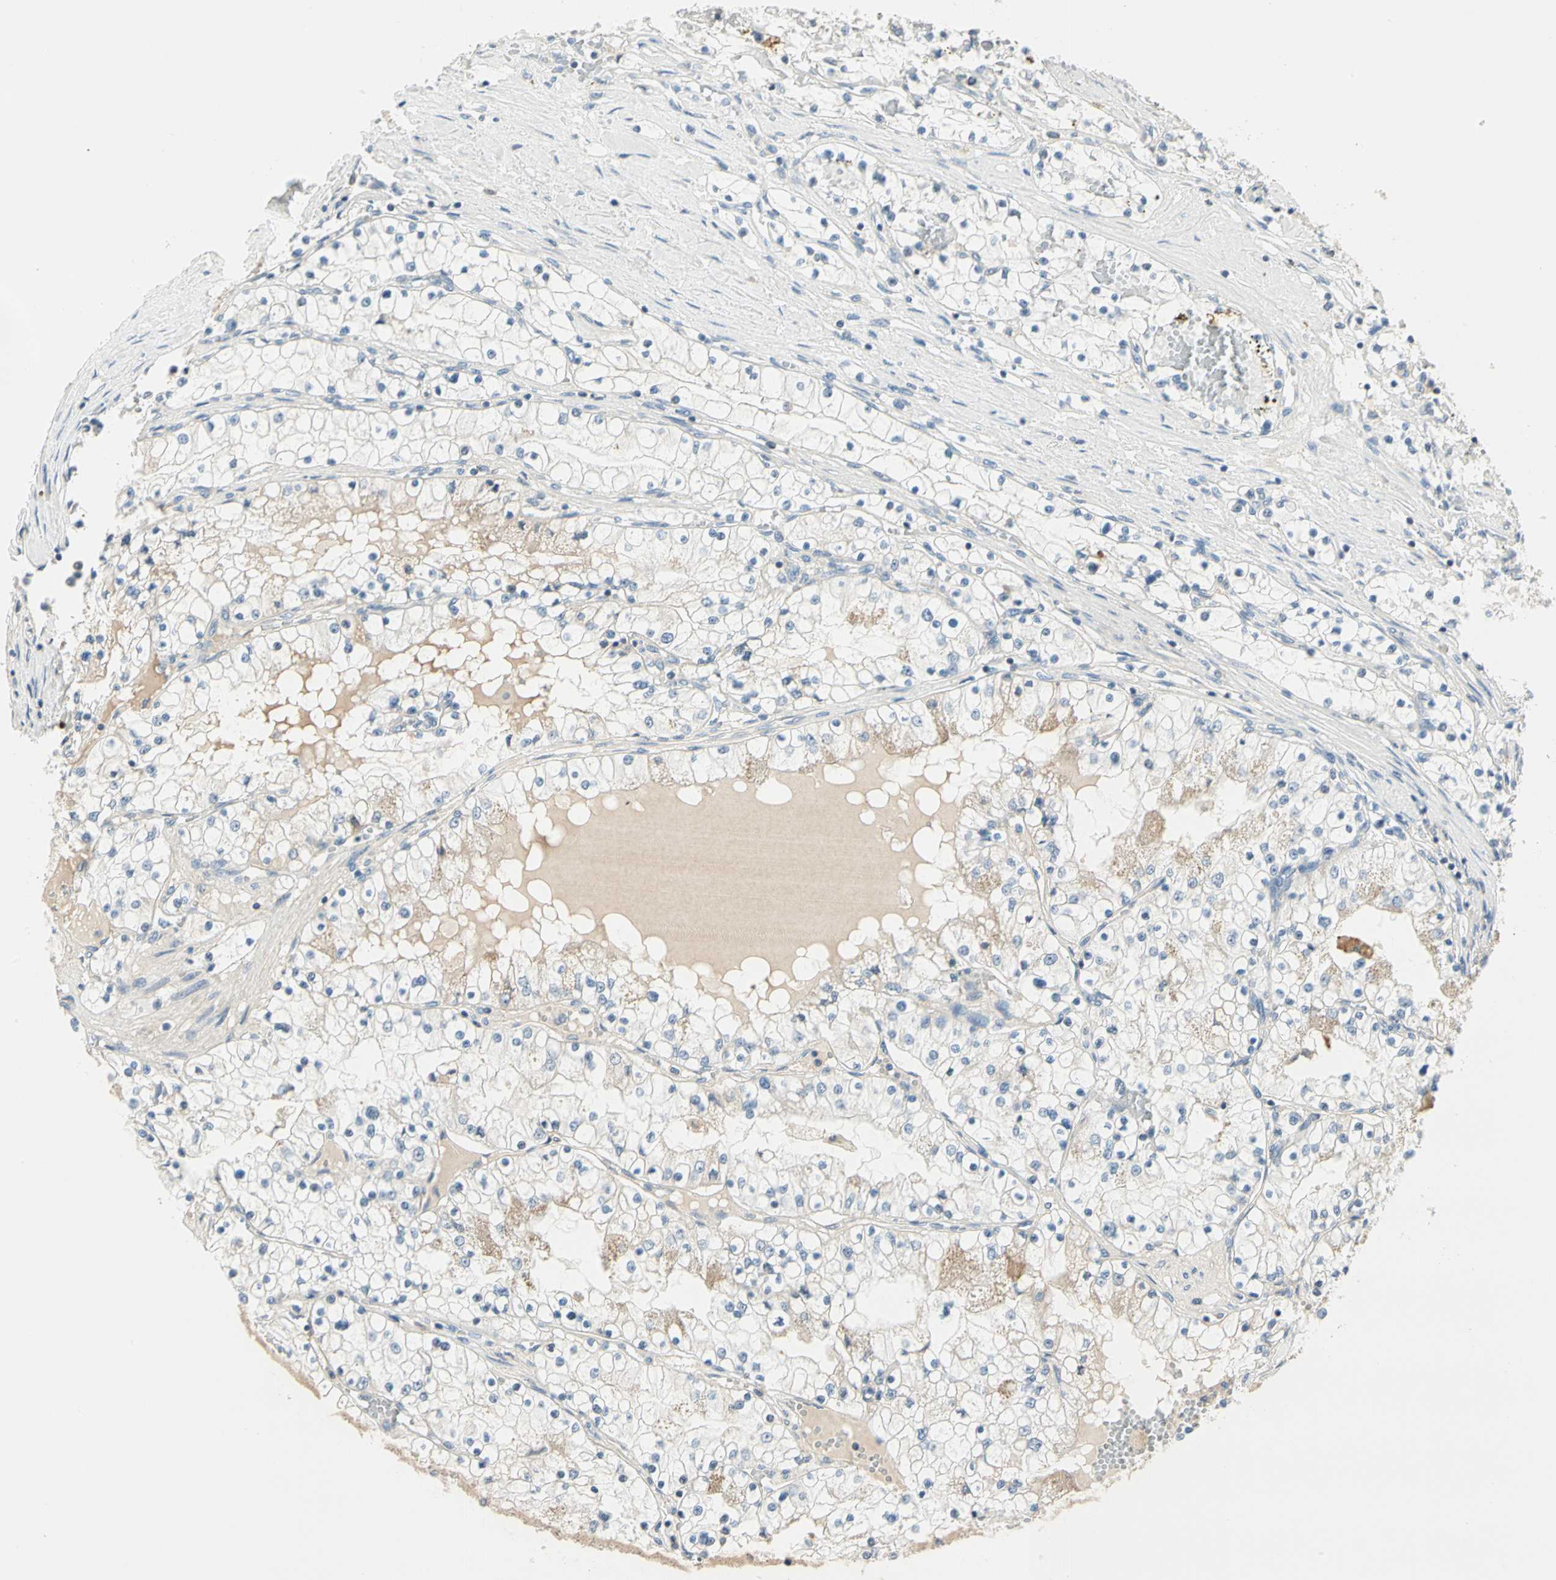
{"staining": {"intensity": "negative", "quantity": "none", "location": "none"}, "tissue": "renal cancer", "cell_type": "Tumor cells", "image_type": "cancer", "snomed": [{"axis": "morphology", "description": "Adenocarcinoma, NOS"}, {"axis": "topography", "description": "Kidney"}], "caption": "Immunohistochemistry (IHC) micrograph of human renal cancer stained for a protein (brown), which displays no expression in tumor cells.", "gene": "GPR153", "patient": {"sex": "male", "age": 68}}